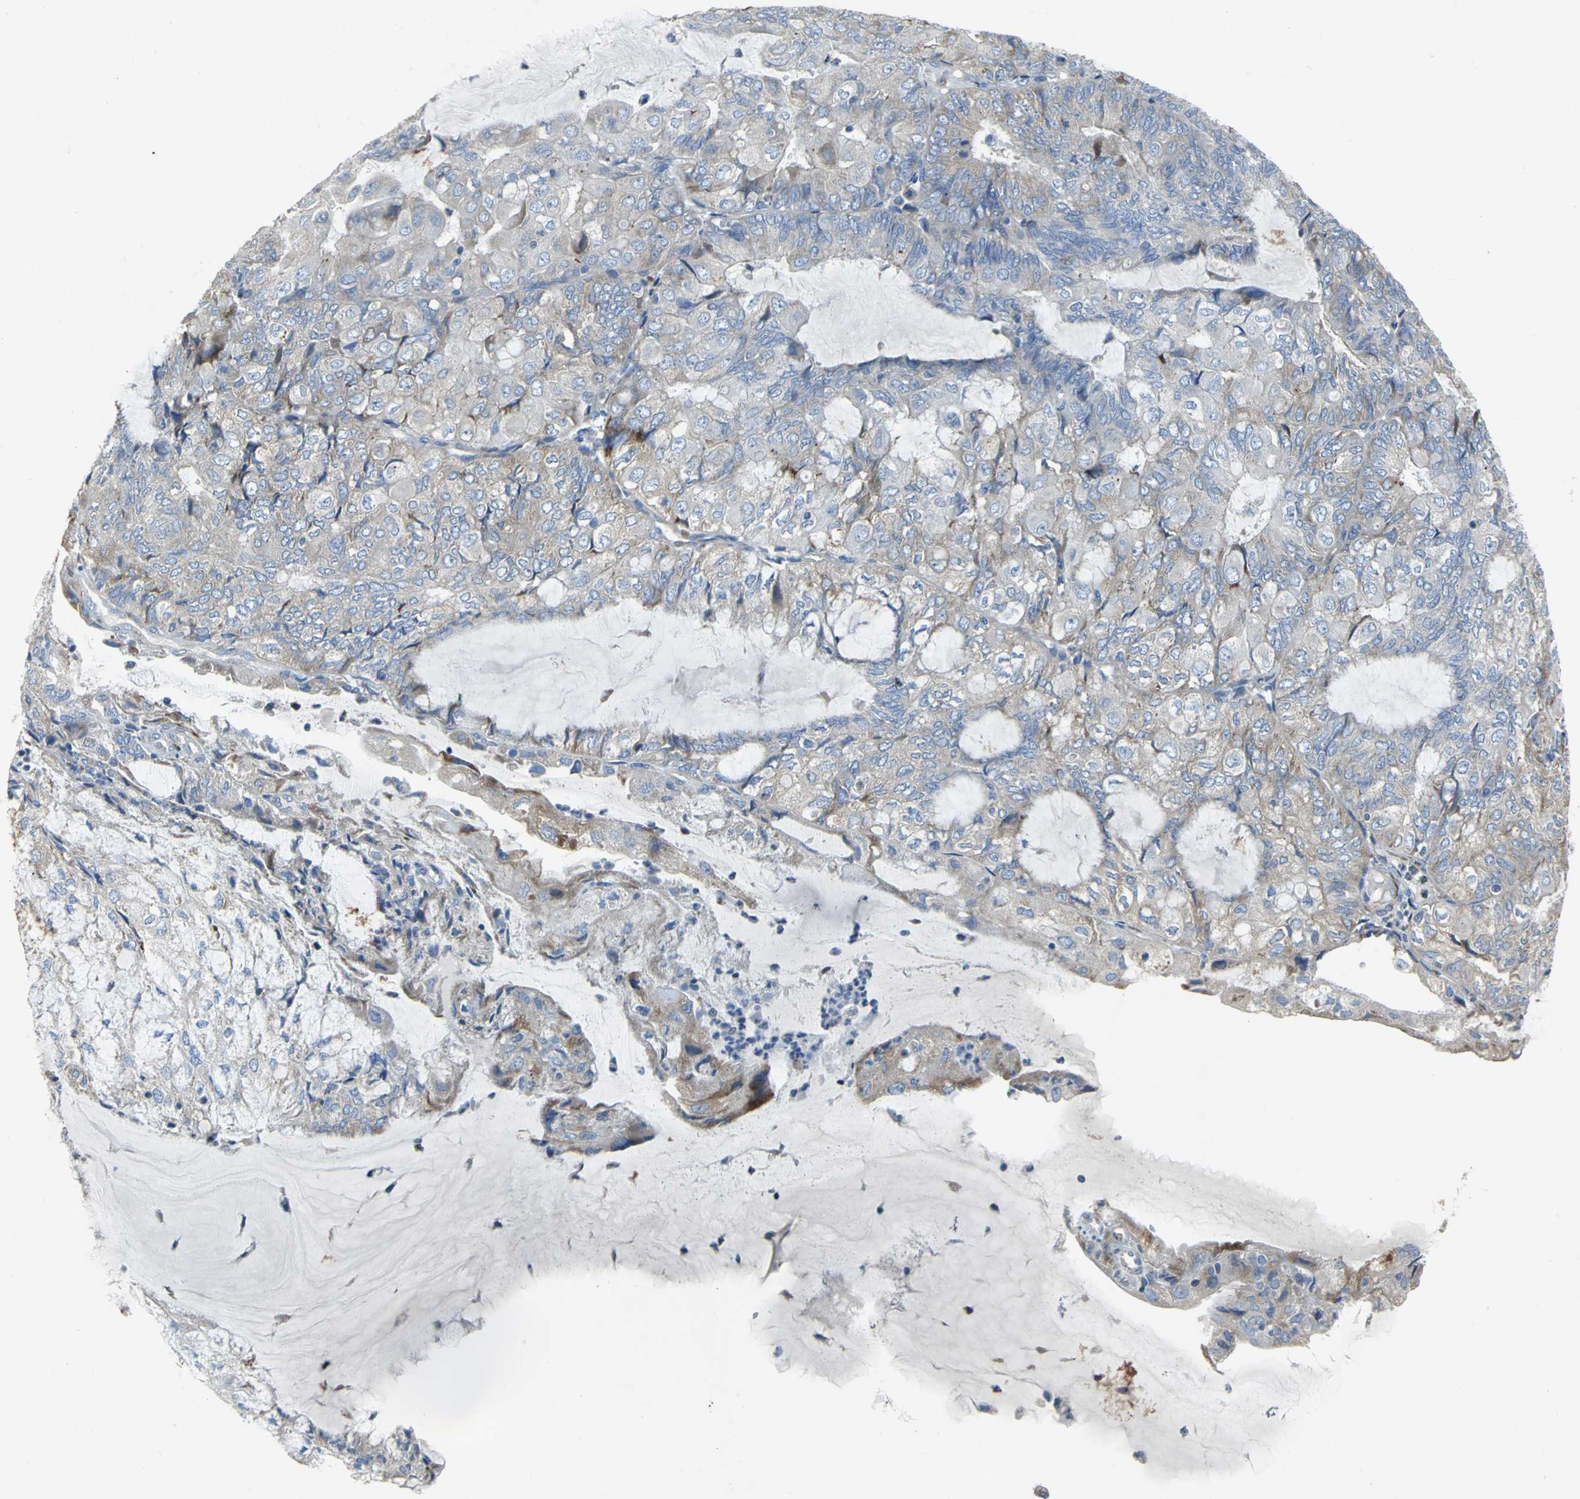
{"staining": {"intensity": "weak", "quantity": "25%-75%", "location": "cytoplasmic/membranous"}, "tissue": "endometrial cancer", "cell_type": "Tumor cells", "image_type": "cancer", "snomed": [{"axis": "morphology", "description": "Adenocarcinoma, NOS"}, {"axis": "topography", "description": "Endometrium"}], "caption": "Immunohistochemistry staining of endometrial adenocarcinoma, which reveals low levels of weak cytoplasmic/membranous expression in about 25%-75% of tumor cells indicating weak cytoplasmic/membranous protein staining. The staining was performed using DAB (3,3'-diaminobenzidine) (brown) for protein detection and nuclei were counterstained in hematoxylin (blue).", "gene": "EIF5A", "patient": {"sex": "female", "age": 81}}